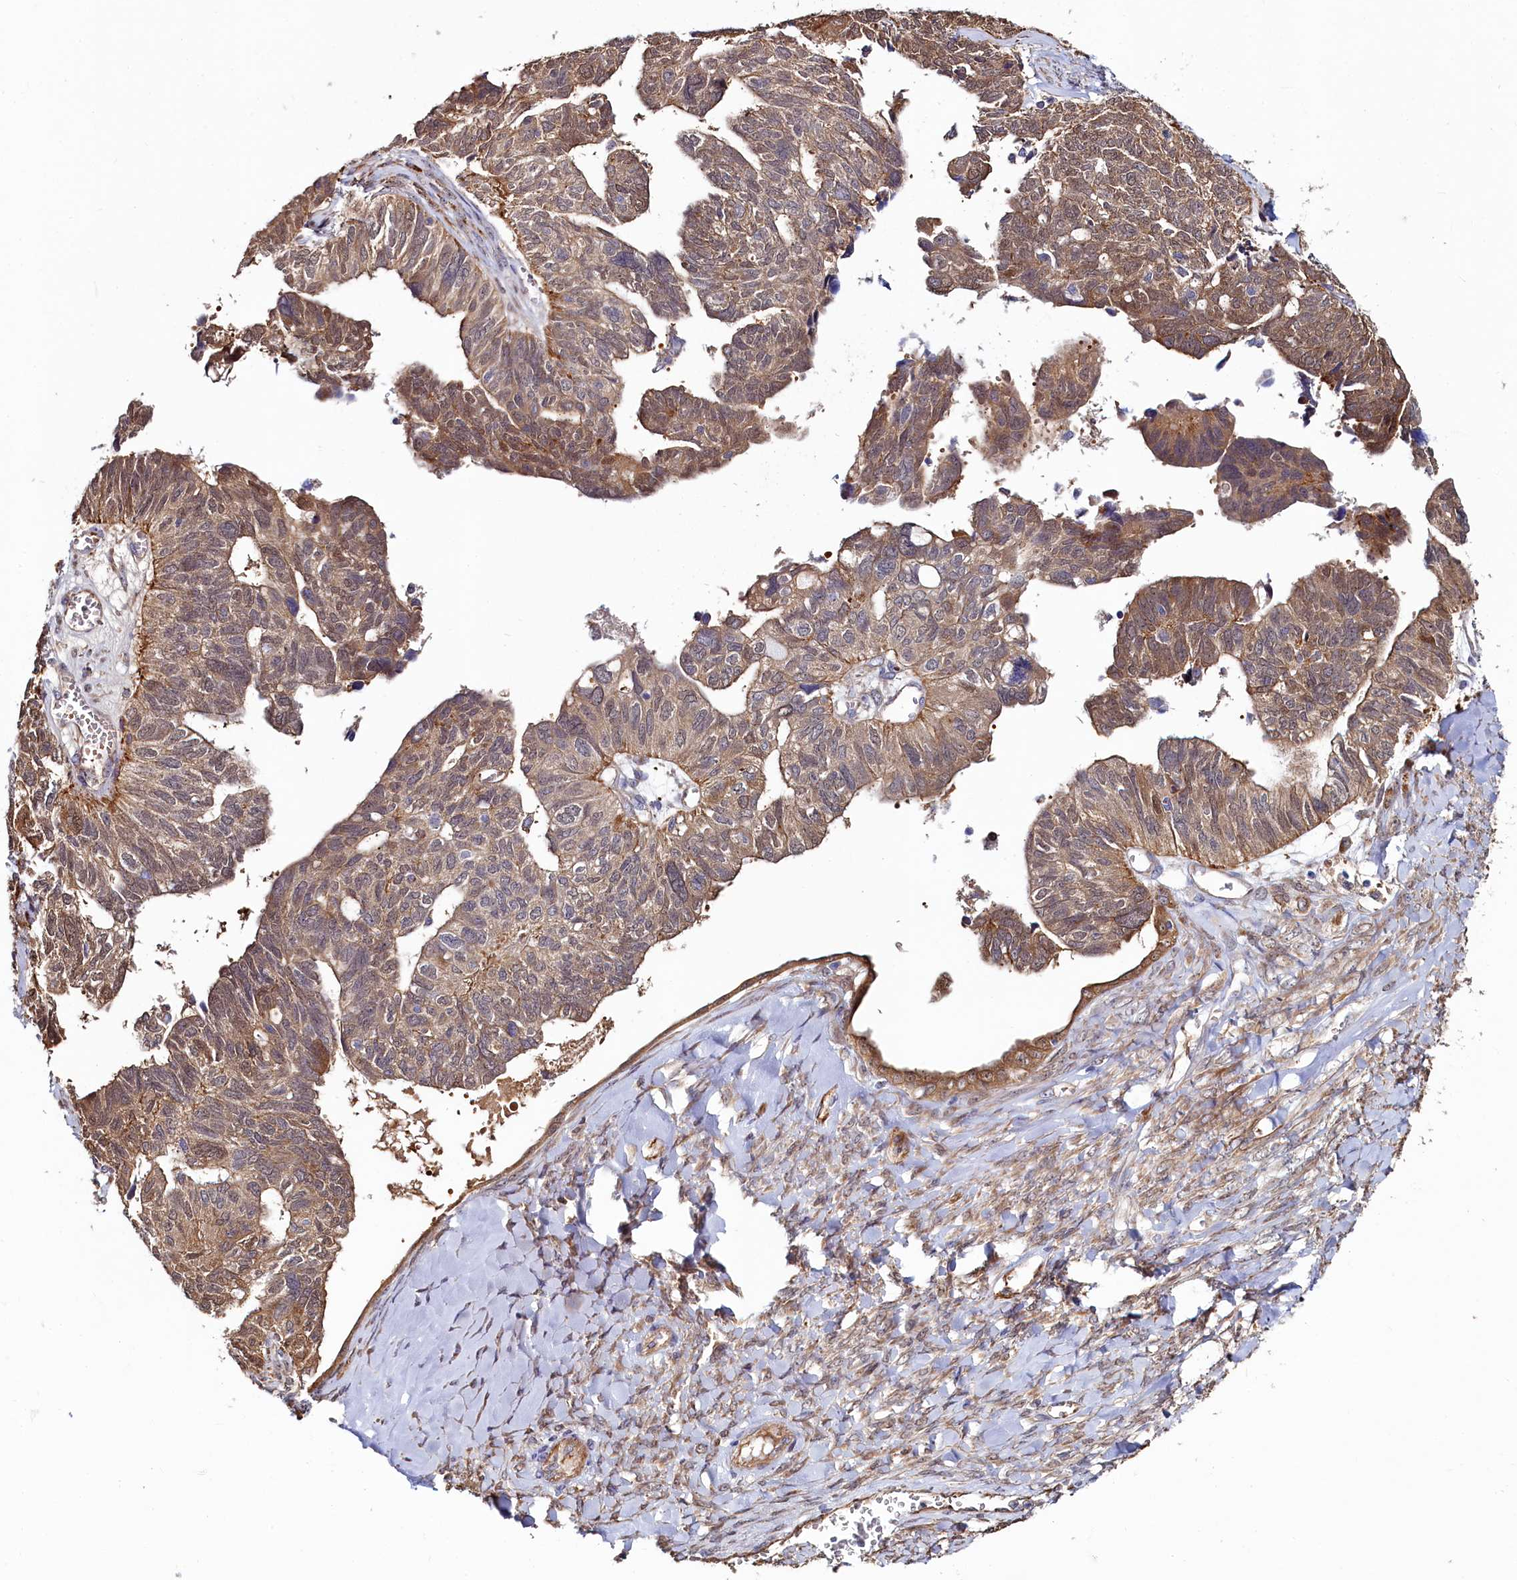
{"staining": {"intensity": "moderate", "quantity": "25%-75%", "location": "cytoplasmic/membranous,nuclear"}, "tissue": "ovarian cancer", "cell_type": "Tumor cells", "image_type": "cancer", "snomed": [{"axis": "morphology", "description": "Cystadenocarcinoma, serous, NOS"}, {"axis": "topography", "description": "Ovary"}], "caption": "Human ovarian cancer stained with a brown dye demonstrates moderate cytoplasmic/membranous and nuclear positive positivity in about 25%-75% of tumor cells.", "gene": "ASTE1", "patient": {"sex": "female", "age": 79}}